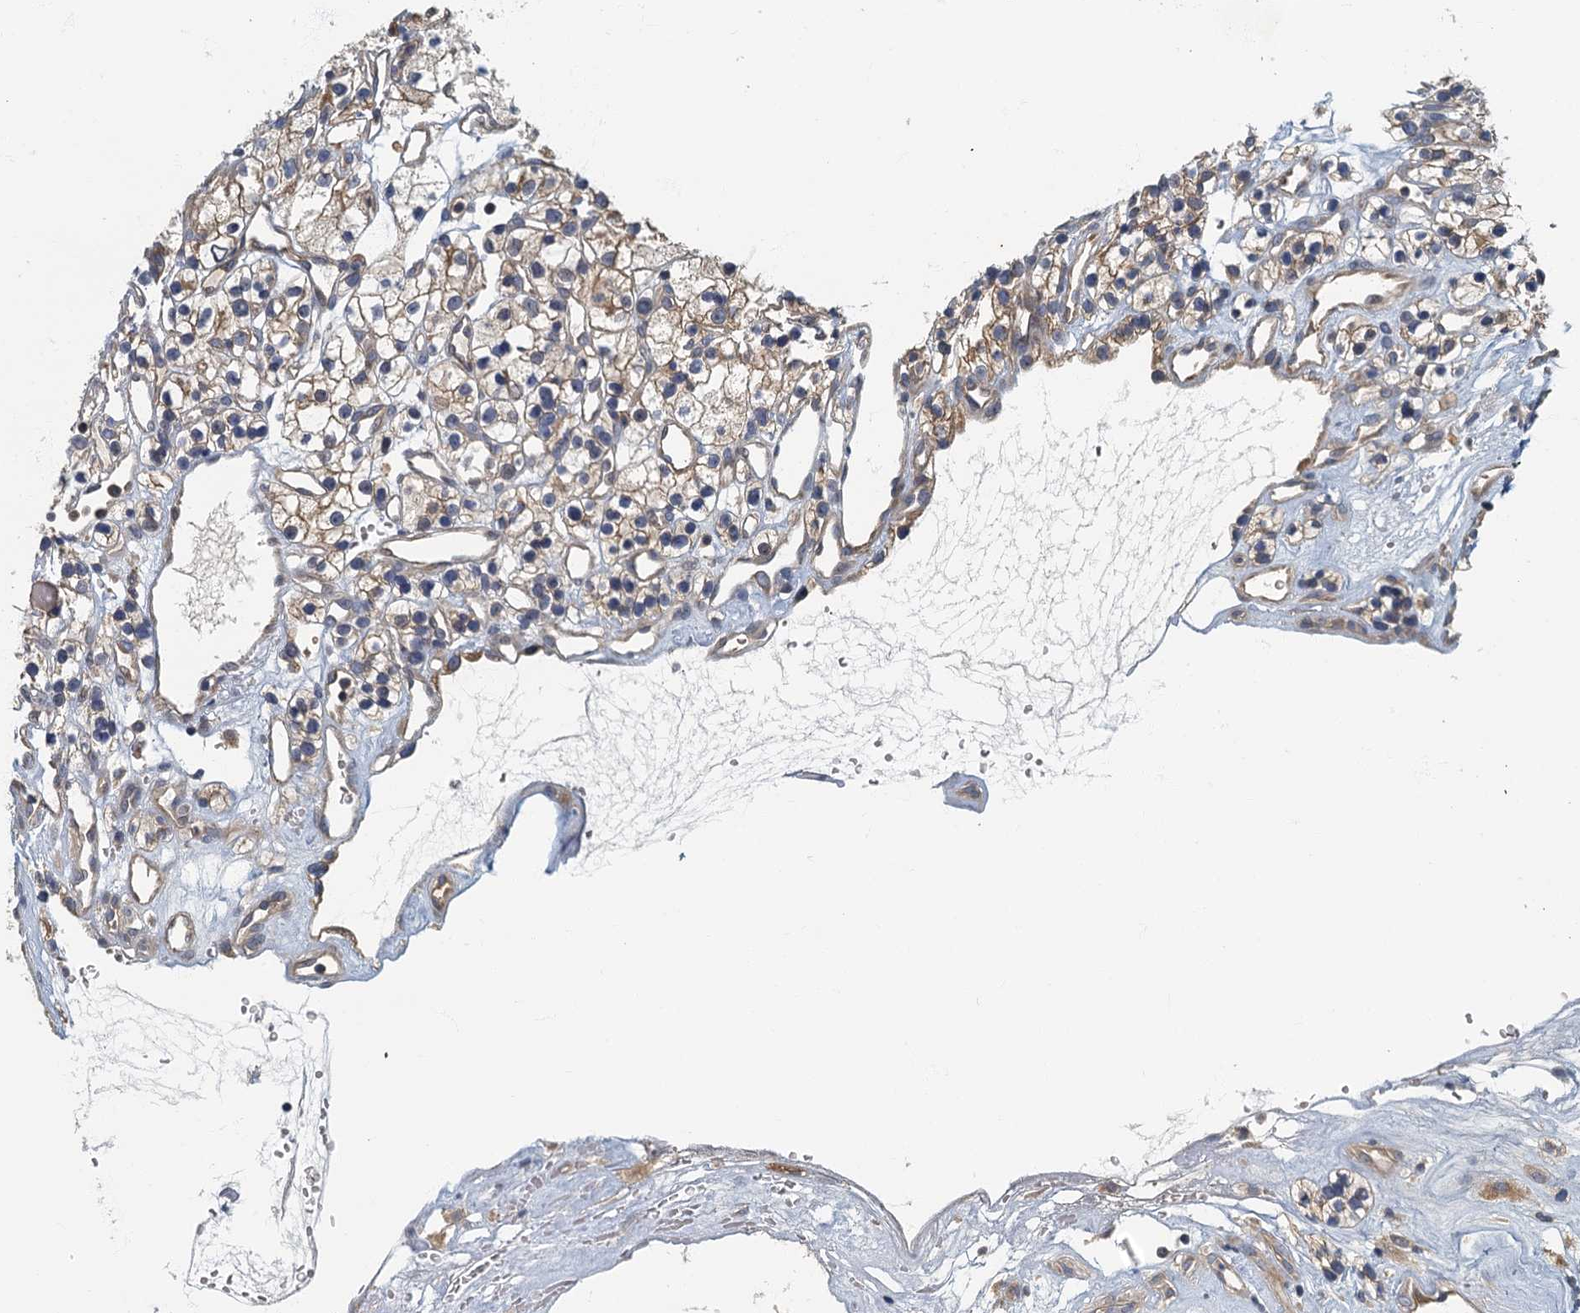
{"staining": {"intensity": "weak", "quantity": ">75%", "location": "cytoplasmic/membranous"}, "tissue": "renal cancer", "cell_type": "Tumor cells", "image_type": "cancer", "snomed": [{"axis": "morphology", "description": "Adenocarcinoma, NOS"}, {"axis": "topography", "description": "Kidney"}], "caption": "Immunohistochemical staining of human renal cancer reveals low levels of weak cytoplasmic/membranous protein positivity in approximately >75% of tumor cells.", "gene": "CKAP2L", "patient": {"sex": "female", "age": 57}}